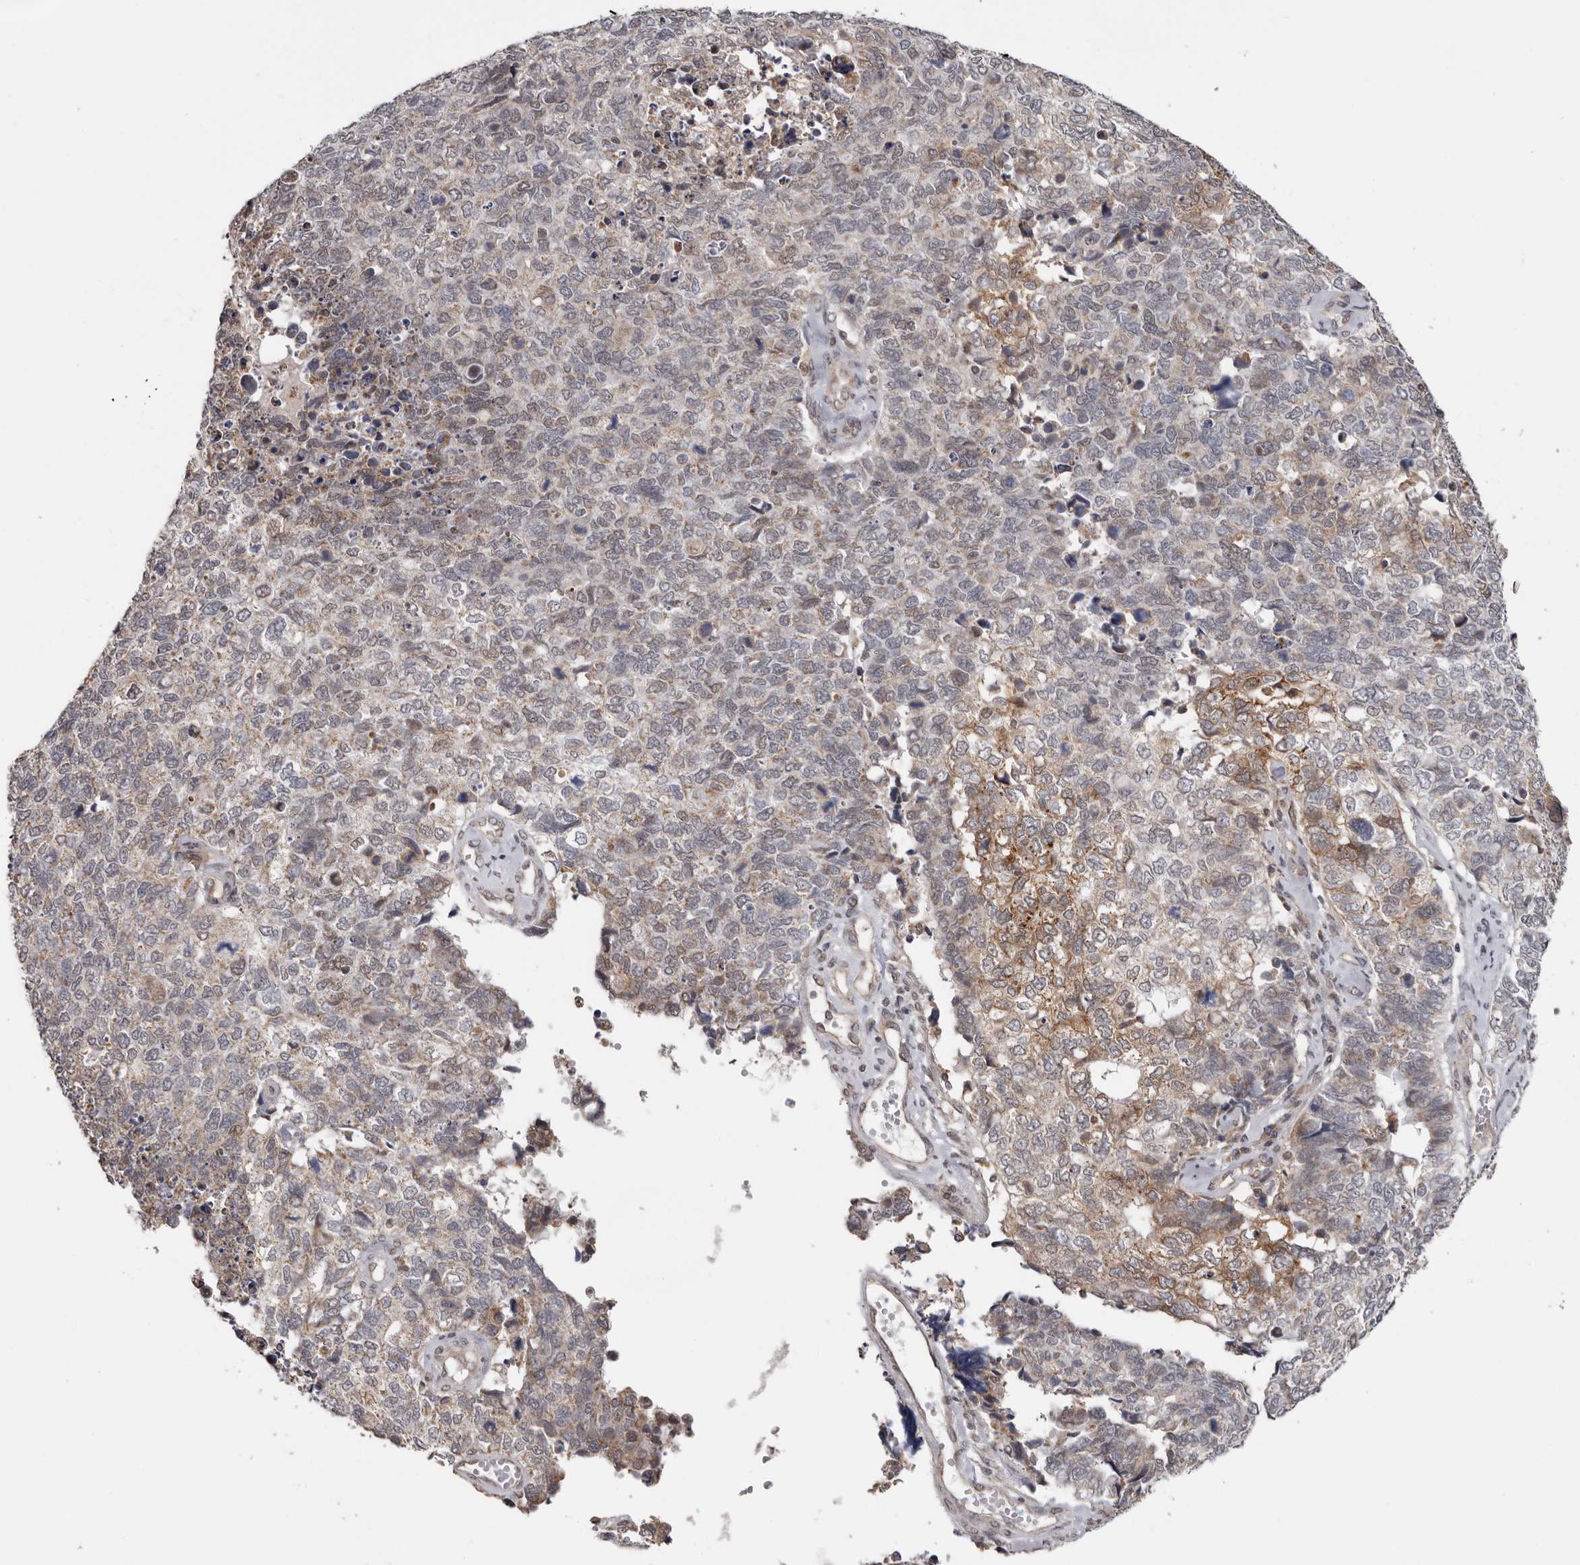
{"staining": {"intensity": "moderate", "quantity": "<25%", "location": "cytoplasmic/membranous"}, "tissue": "cervical cancer", "cell_type": "Tumor cells", "image_type": "cancer", "snomed": [{"axis": "morphology", "description": "Squamous cell carcinoma, NOS"}, {"axis": "topography", "description": "Cervix"}], "caption": "Human cervical cancer (squamous cell carcinoma) stained with a brown dye displays moderate cytoplasmic/membranous positive positivity in about <25% of tumor cells.", "gene": "MOGAT2", "patient": {"sex": "female", "age": 63}}